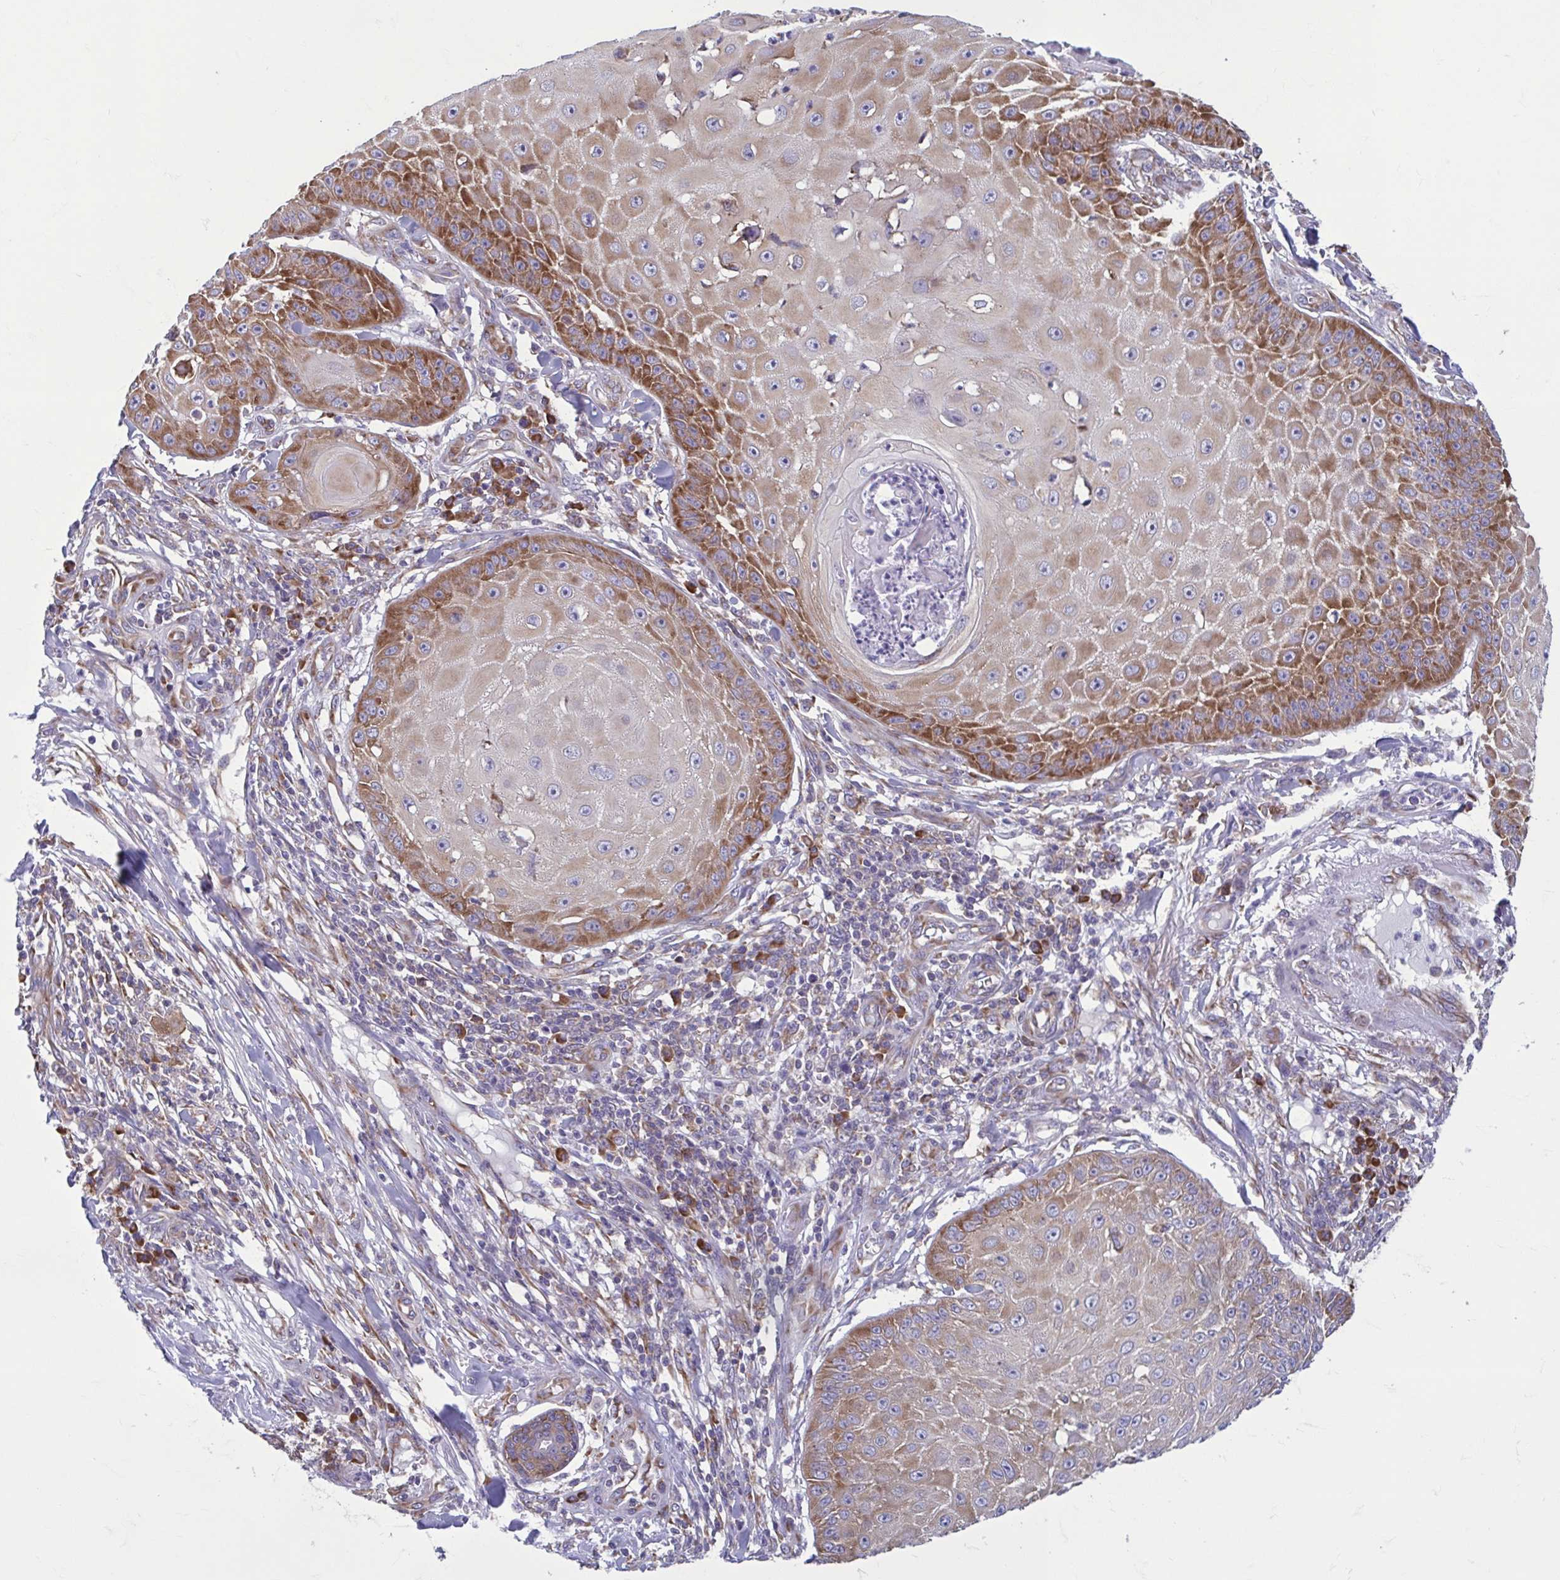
{"staining": {"intensity": "strong", "quantity": "25%-75%", "location": "cytoplasmic/membranous"}, "tissue": "skin cancer", "cell_type": "Tumor cells", "image_type": "cancer", "snomed": [{"axis": "morphology", "description": "Squamous cell carcinoma, NOS"}, {"axis": "topography", "description": "Skin"}], "caption": "Immunohistochemical staining of skin cancer (squamous cell carcinoma) shows high levels of strong cytoplasmic/membranous protein positivity in about 25%-75% of tumor cells.", "gene": "RPS16", "patient": {"sex": "male", "age": 70}}